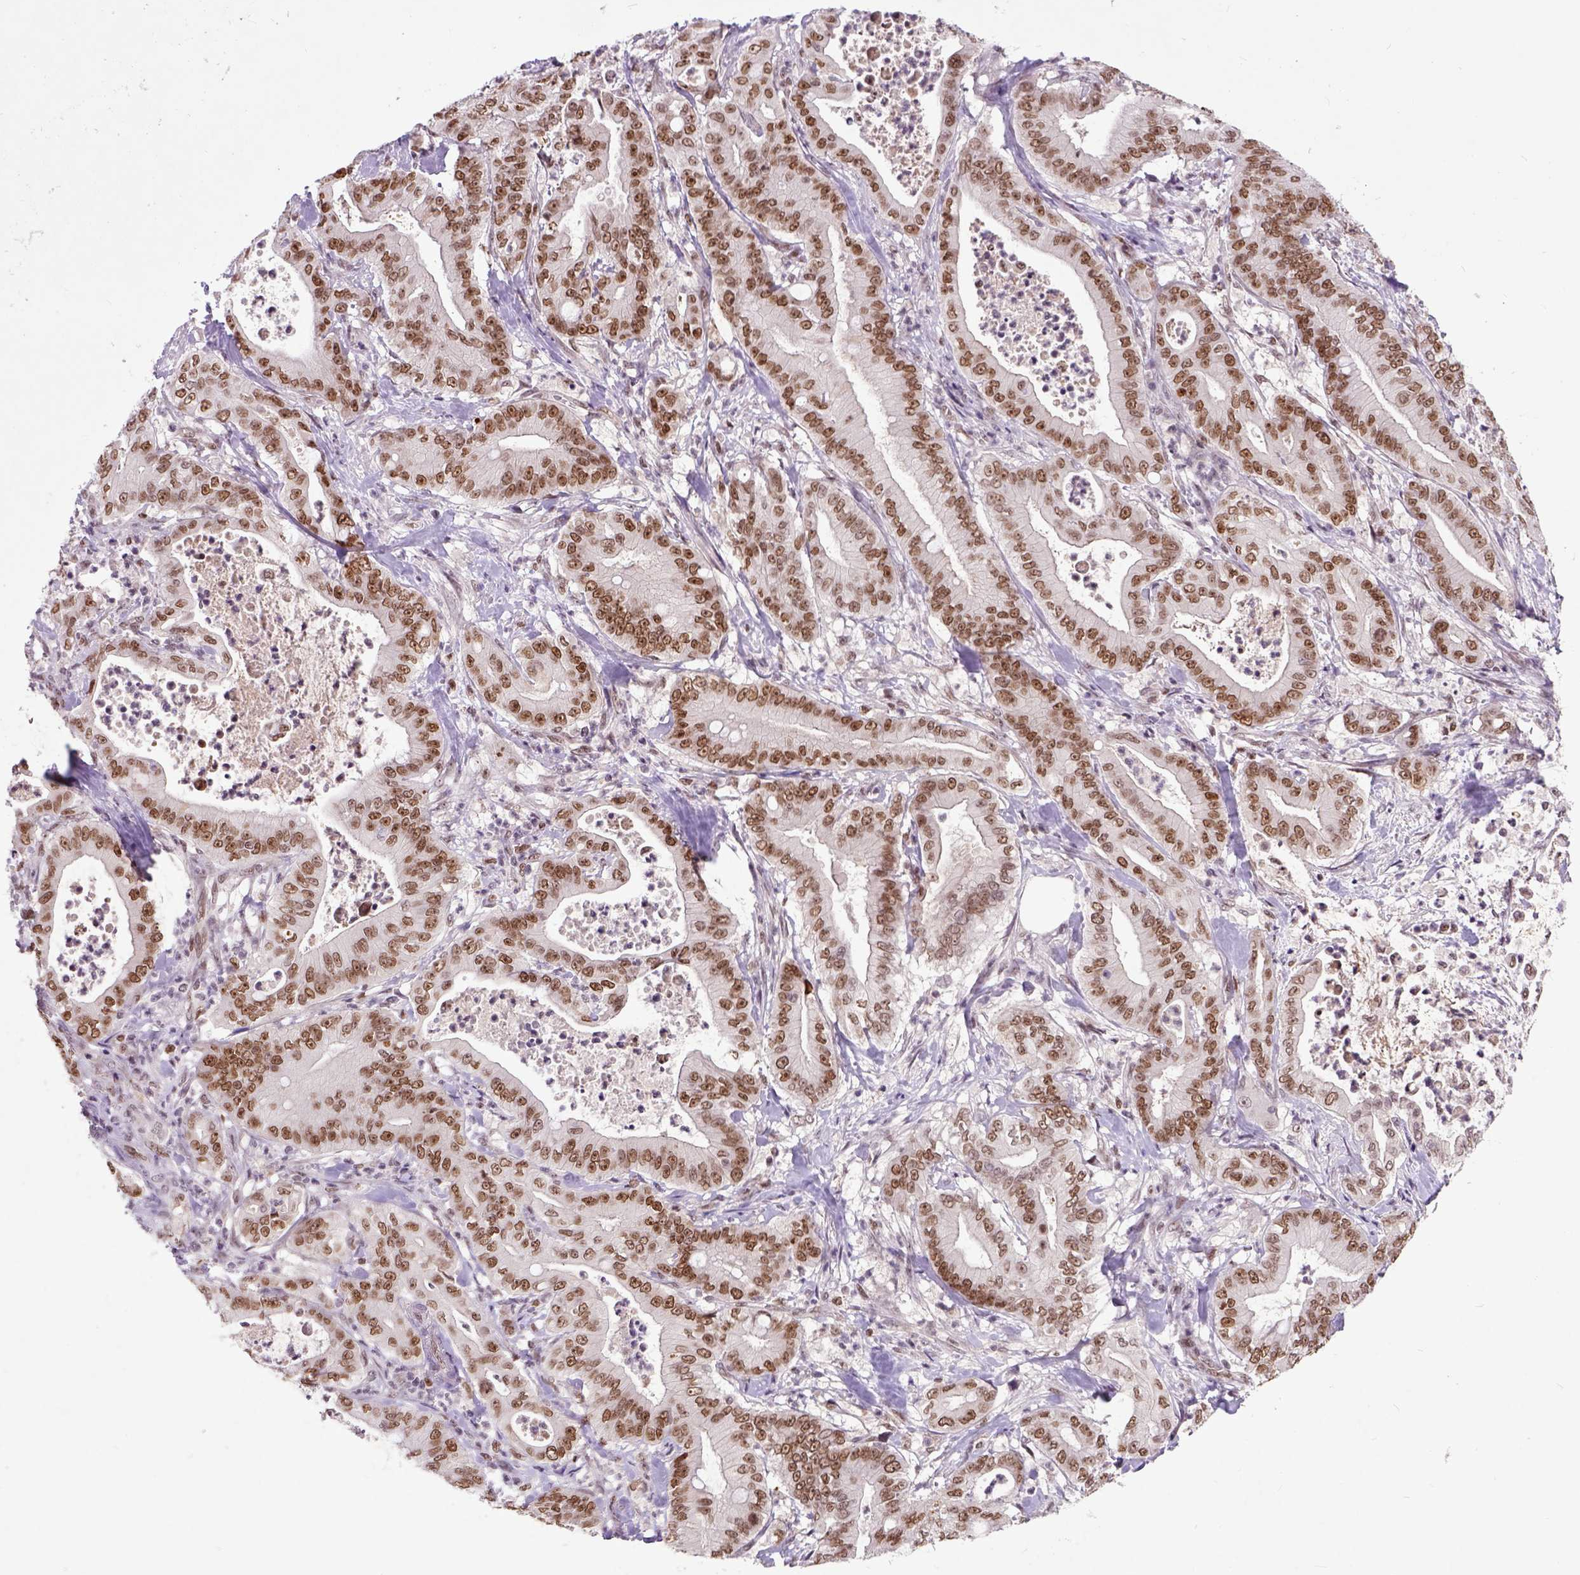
{"staining": {"intensity": "moderate", "quantity": ">75%", "location": "nuclear"}, "tissue": "pancreatic cancer", "cell_type": "Tumor cells", "image_type": "cancer", "snomed": [{"axis": "morphology", "description": "Adenocarcinoma, NOS"}, {"axis": "topography", "description": "Pancreas"}], "caption": "This is a micrograph of immunohistochemistry (IHC) staining of adenocarcinoma (pancreatic), which shows moderate expression in the nuclear of tumor cells.", "gene": "RCC2", "patient": {"sex": "male", "age": 71}}